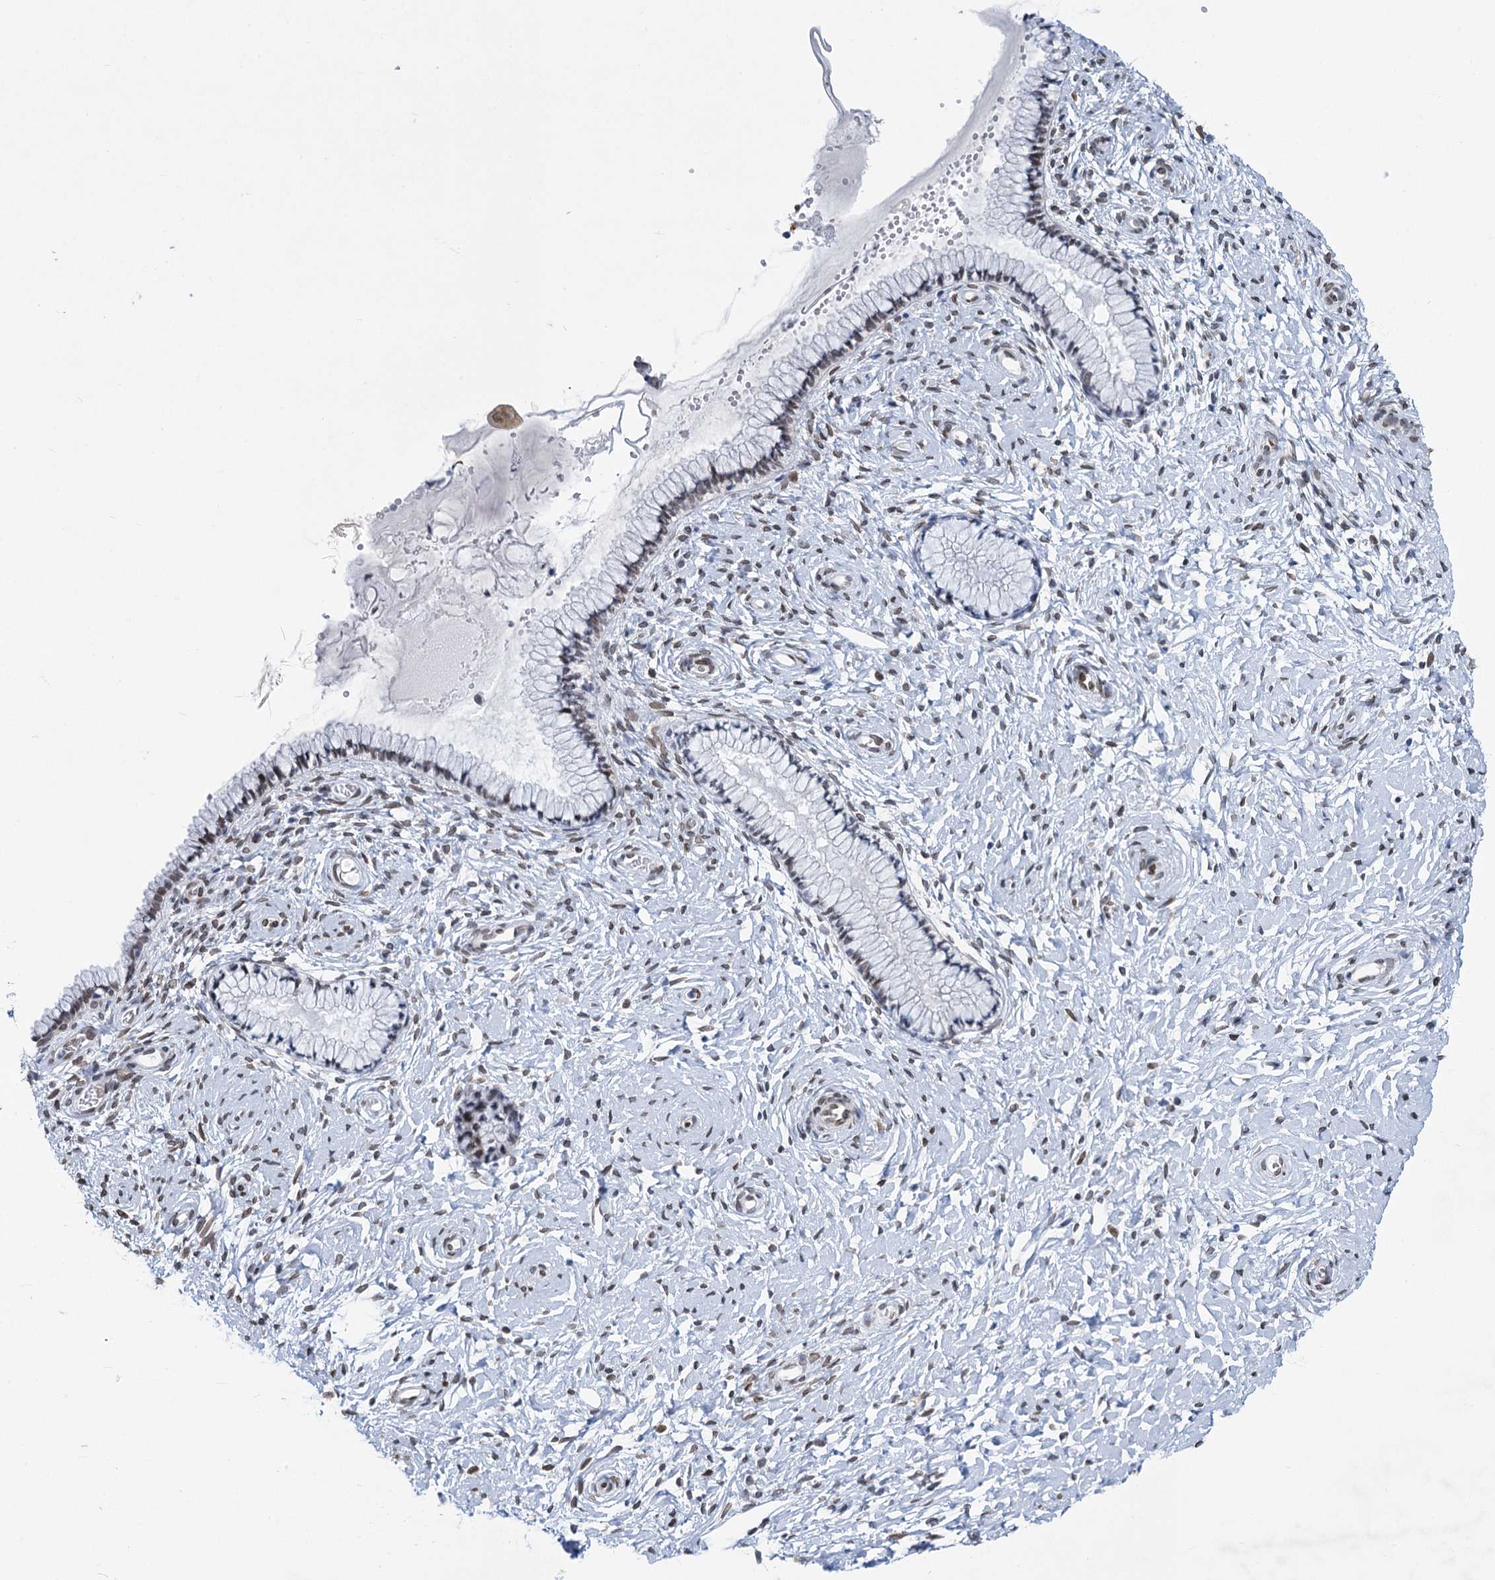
{"staining": {"intensity": "weak", "quantity": "25%-75%", "location": "nuclear"}, "tissue": "cervix", "cell_type": "Glandular cells", "image_type": "normal", "snomed": [{"axis": "morphology", "description": "Normal tissue, NOS"}, {"axis": "topography", "description": "Cervix"}], "caption": "A brown stain highlights weak nuclear positivity of a protein in glandular cells of normal cervix. (DAB IHC, brown staining for protein, blue staining for nuclei).", "gene": "PRSS35", "patient": {"sex": "female", "age": 33}}